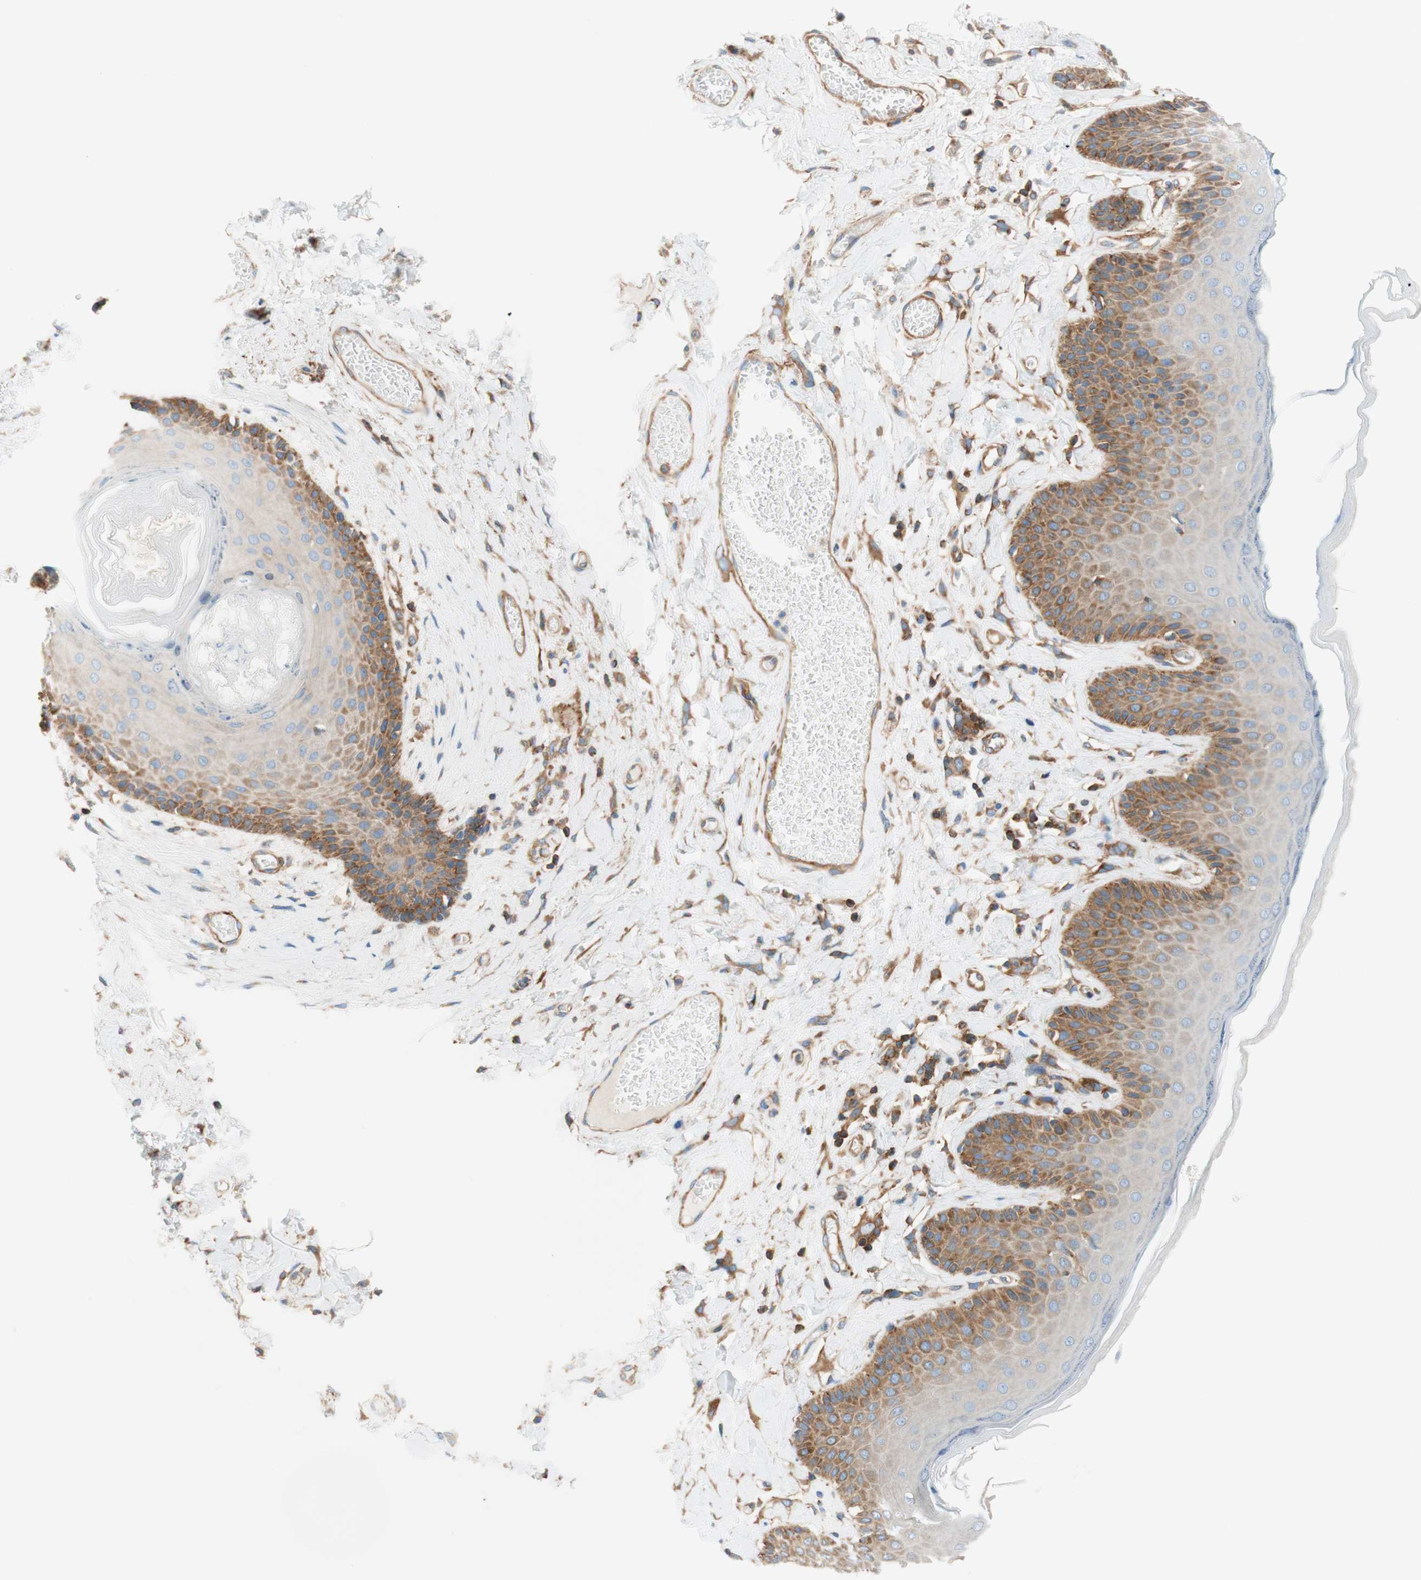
{"staining": {"intensity": "moderate", "quantity": "25%-75%", "location": "cytoplasmic/membranous"}, "tissue": "skin", "cell_type": "Epidermal cells", "image_type": "normal", "snomed": [{"axis": "morphology", "description": "Normal tissue, NOS"}, {"axis": "topography", "description": "Anal"}], "caption": "Skin stained for a protein demonstrates moderate cytoplasmic/membranous positivity in epidermal cells. (brown staining indicates protein expression, while blue staining denotes nuclei).", "gene": "VPS26A", "patient": {"sex": "male", "age": 69}}